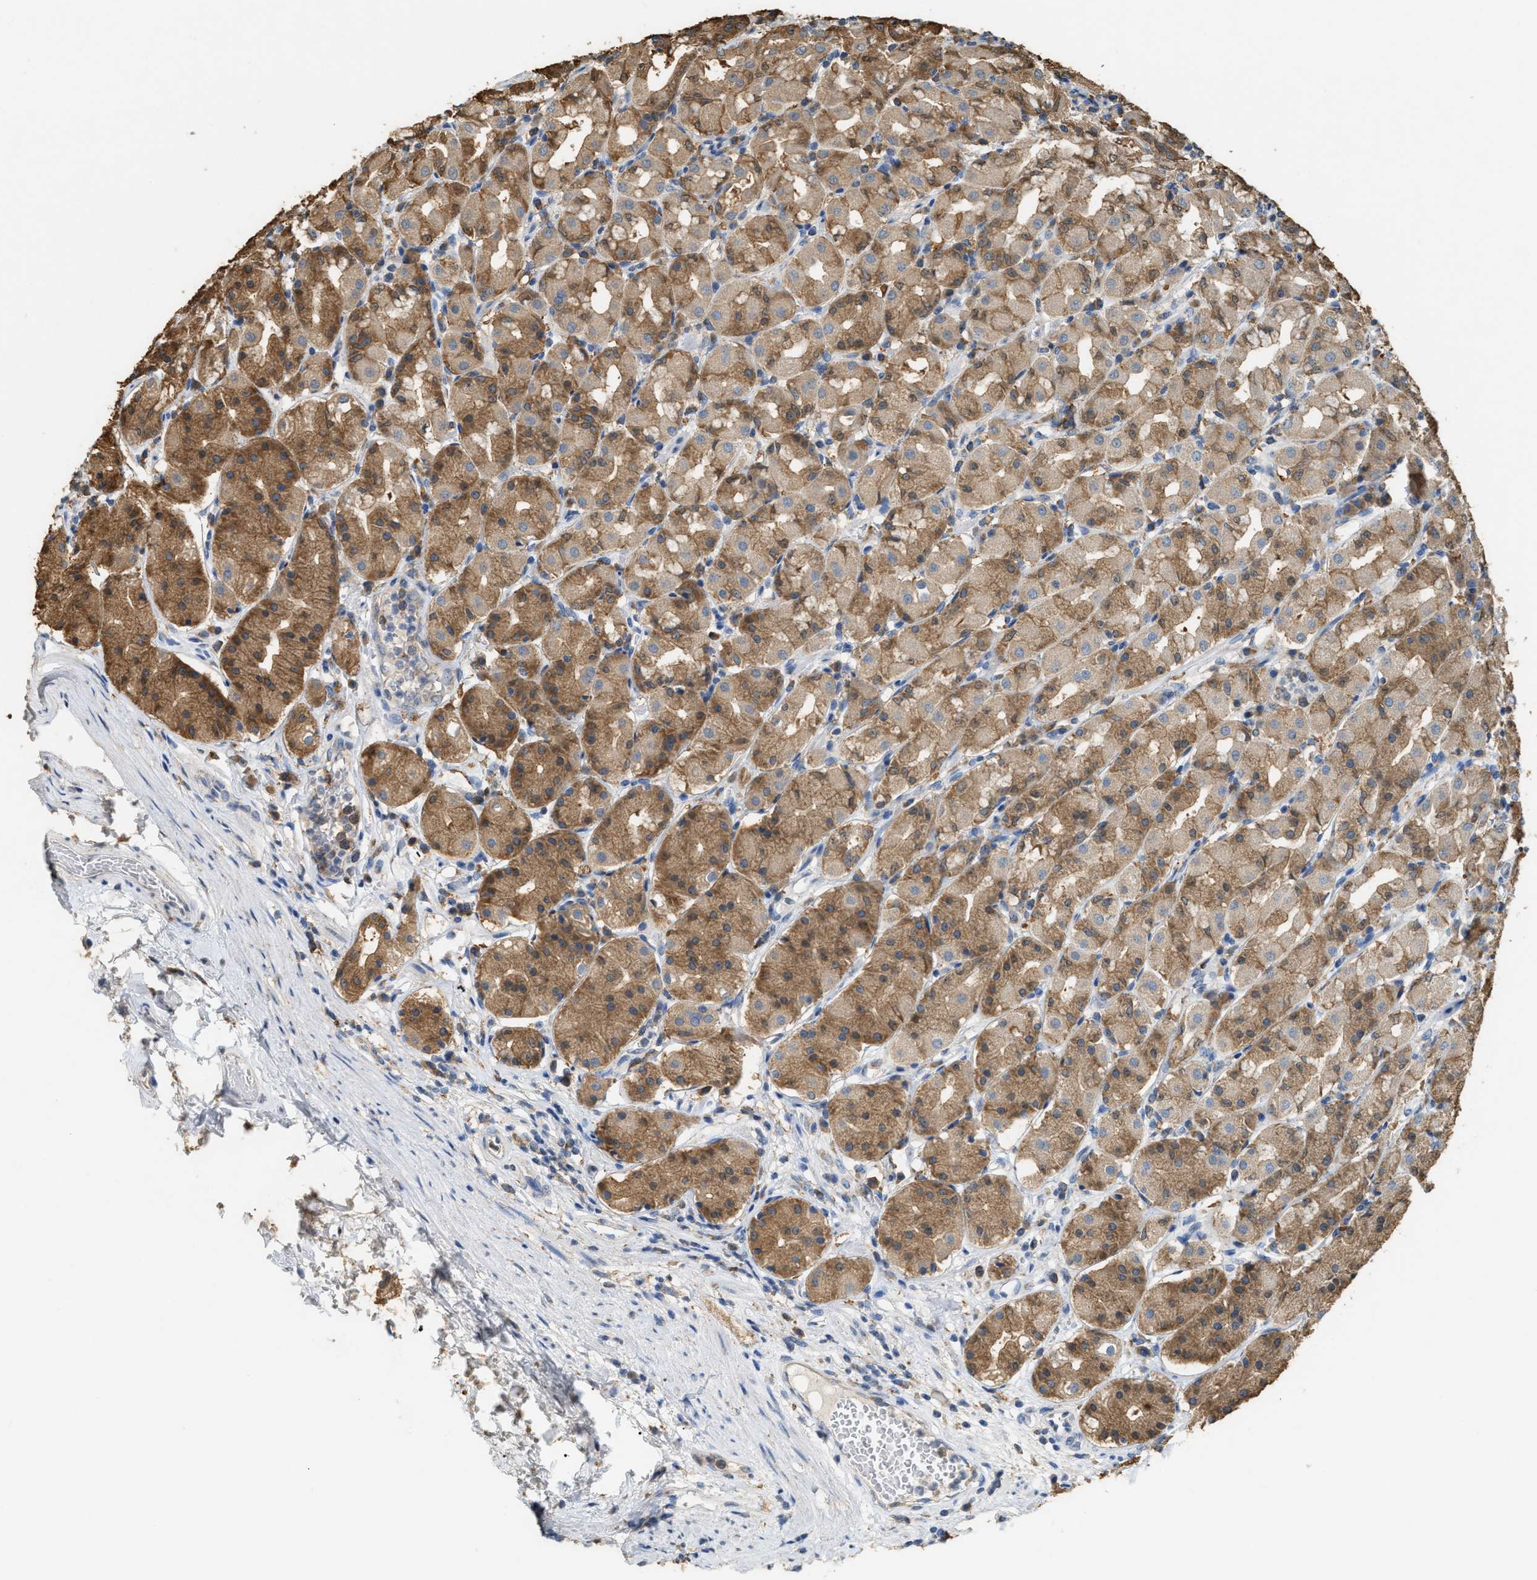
{"staining": {"intensity": "moderate", "quantity": ">75%", "location": "cytoplasmic/membranous"}, "tissue": "stomach", "cell_type": "Glandular cells", "image_type": "normal", "snomed": [{"axis": "morphology", "description": "Normal tissue, NOS"}, {"axis": "topography", "description": "Stomach"}, {"axis": "topography", "description": "Stomach, lower"}], "caption": "Moderate cytoplasmic/membranous positivity is seen in about >75% of glandular cells in normal stomach. (DAB IHC with brightfield microscopy, high magnification).", "gene": "GCN1", "patient": {"sex": "female", "age": 56}}